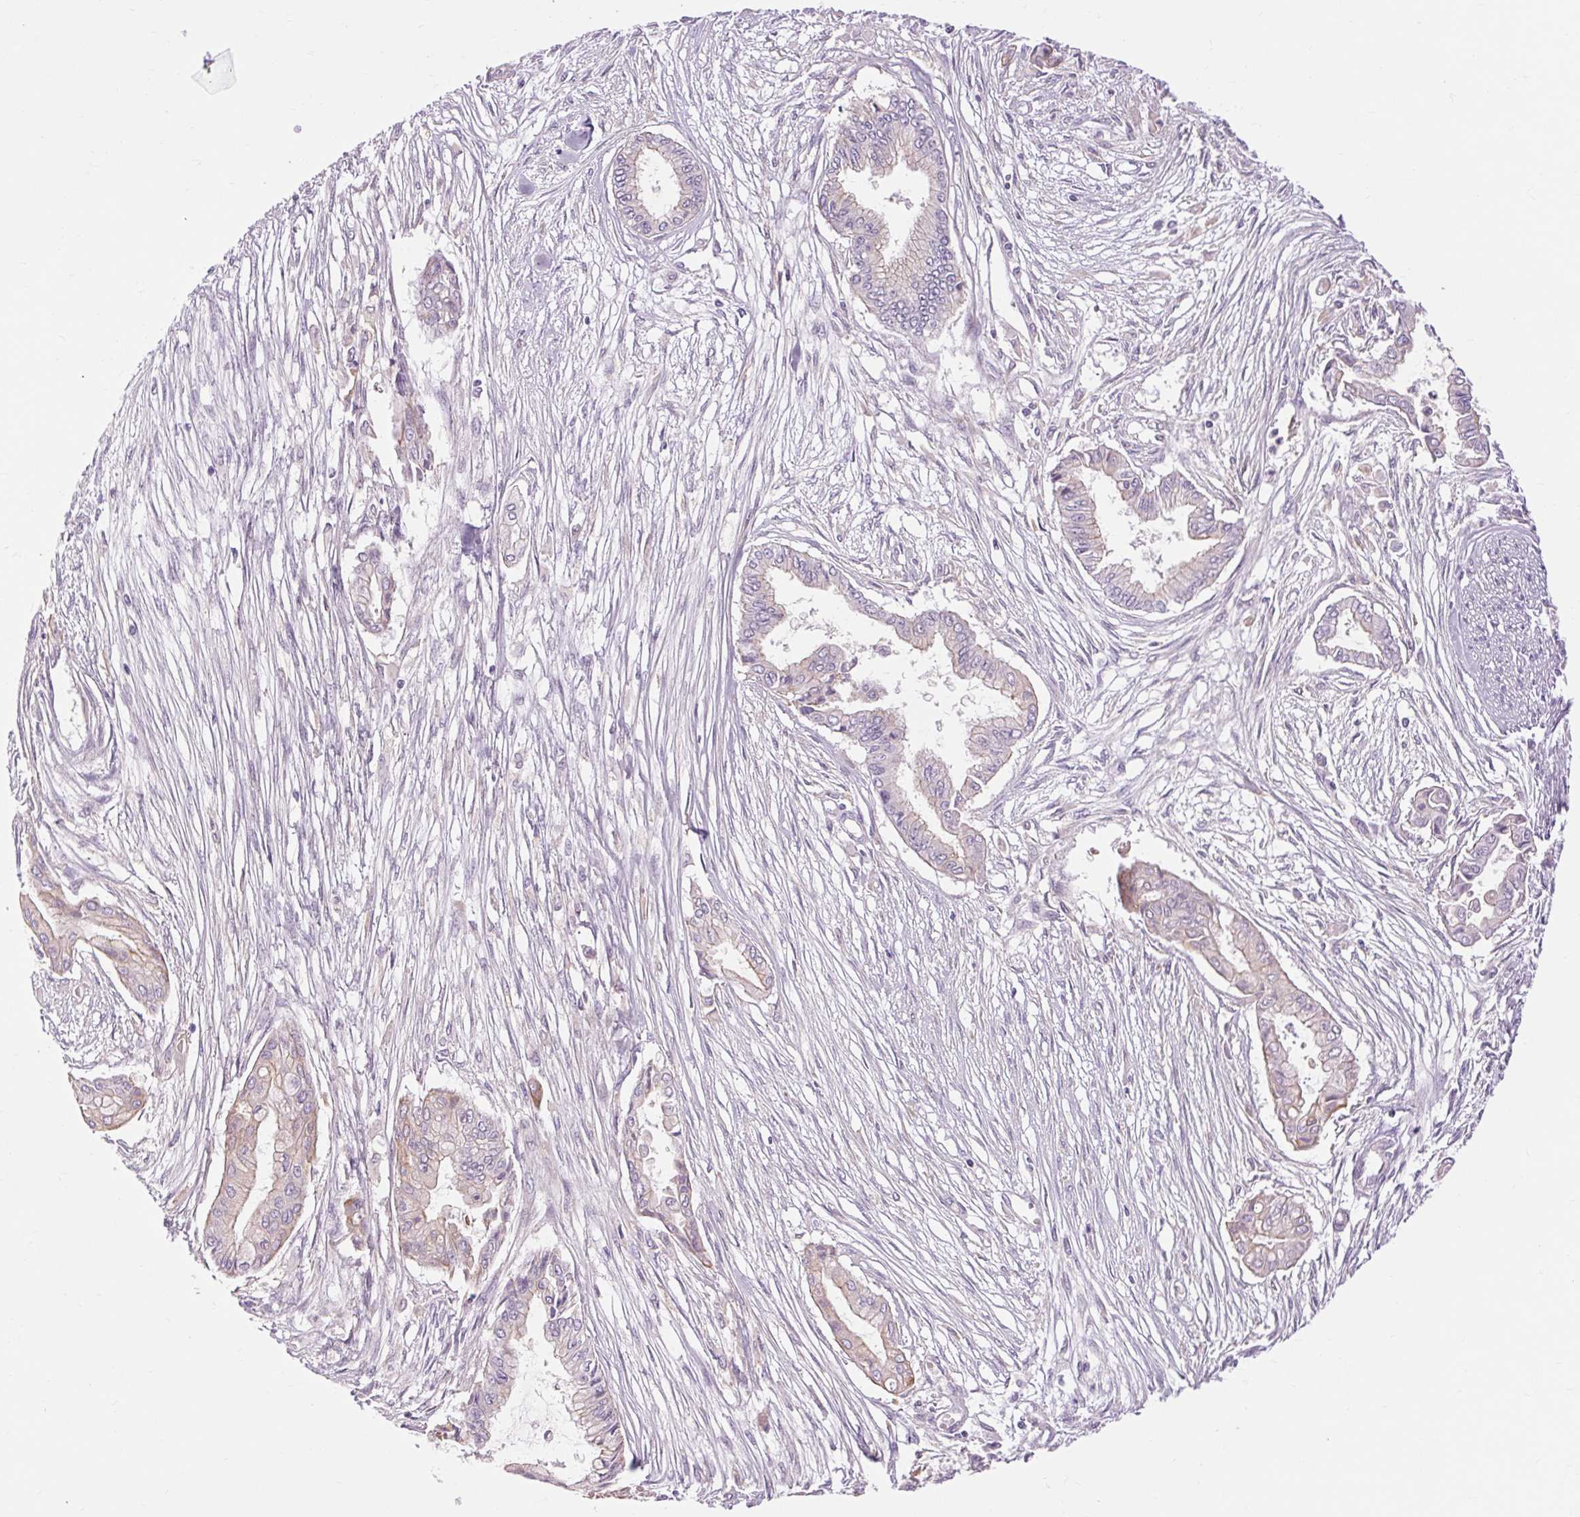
{"staining": {"intensity": "weak", "quantity": "25%-75%", "location": "cytoplasmic/membranous"}, "tissue": "pancreatic cancer", "cell_type": "Tumor cells", "image_type": "cancer", "snomed": [{"axis": "morphology", "description": "Adenocarcinoma, NOS"}, {"axis": "topography", "description": "Pancreas"}], "caption": "DAB (3,3'-diaminobenzidine) immunohistochemical staining of pancreatic cancer shows weak cytoplasmic/membranous protein expression in approximately 25%-75% of tumor cells. The staining was performed using DAB, with brown indicating positive protein expression. Nuclei are stained blue with hematoxylin.", "gene": "TM6SF1", "patient": {"sex": "female", "age": 68}}